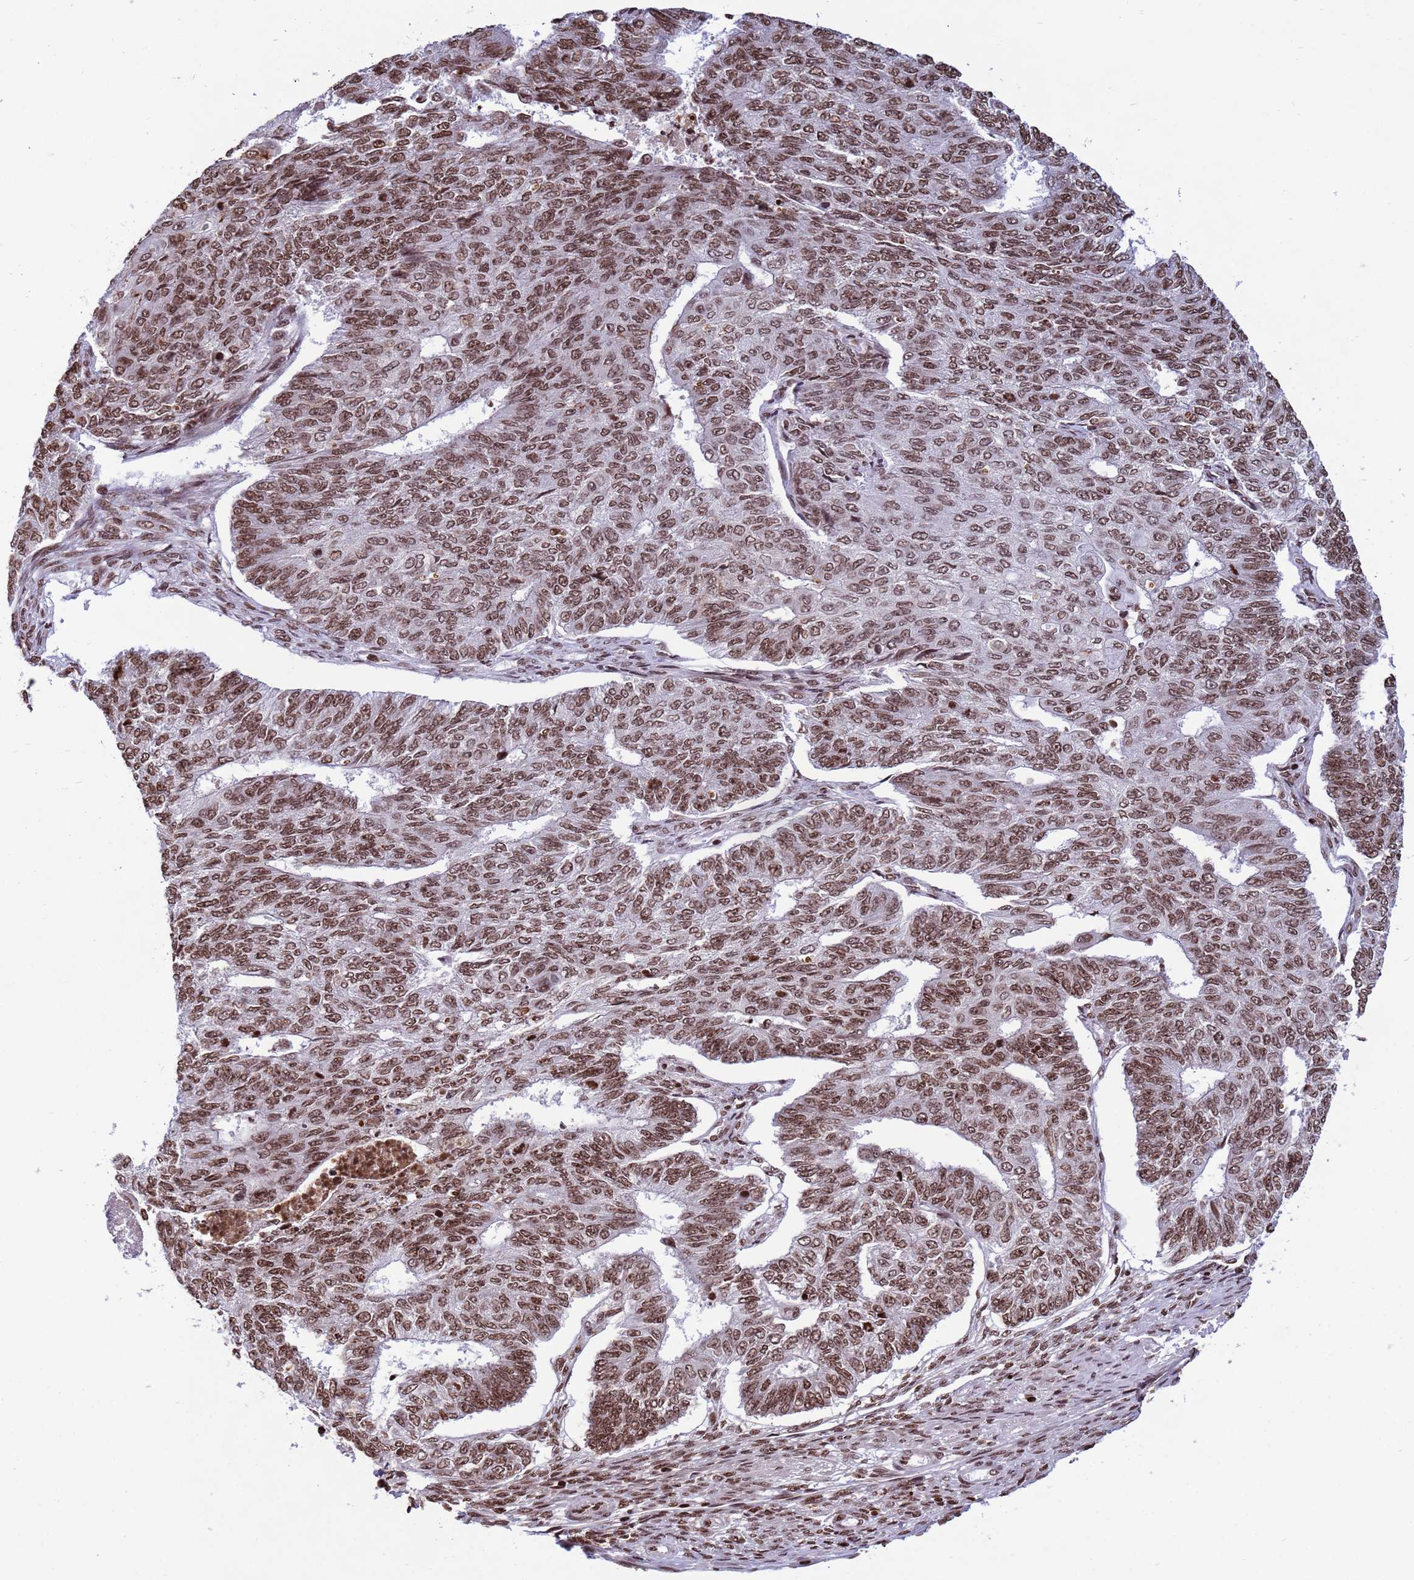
{"staining": {"intensity": "moderate", "quantity": ">75%", "location": "nuclear"}, "tissue": "endometrial cancer", "cell_type": "Tumor cells", "image_type": "cancer", "snomed": [{"axis": "morphology", "description": "Adenocarcinoma, NOS"}, {"axis": "topography", "description": "Endometrium"}], "caption": "Endometrial cancer (adenocarcinoma) stained for a protein demonstrates moderate nuclear positivity in tumor cells.", "gene": "H3-3B", "patient": {"sex": "female", "age": 32}}